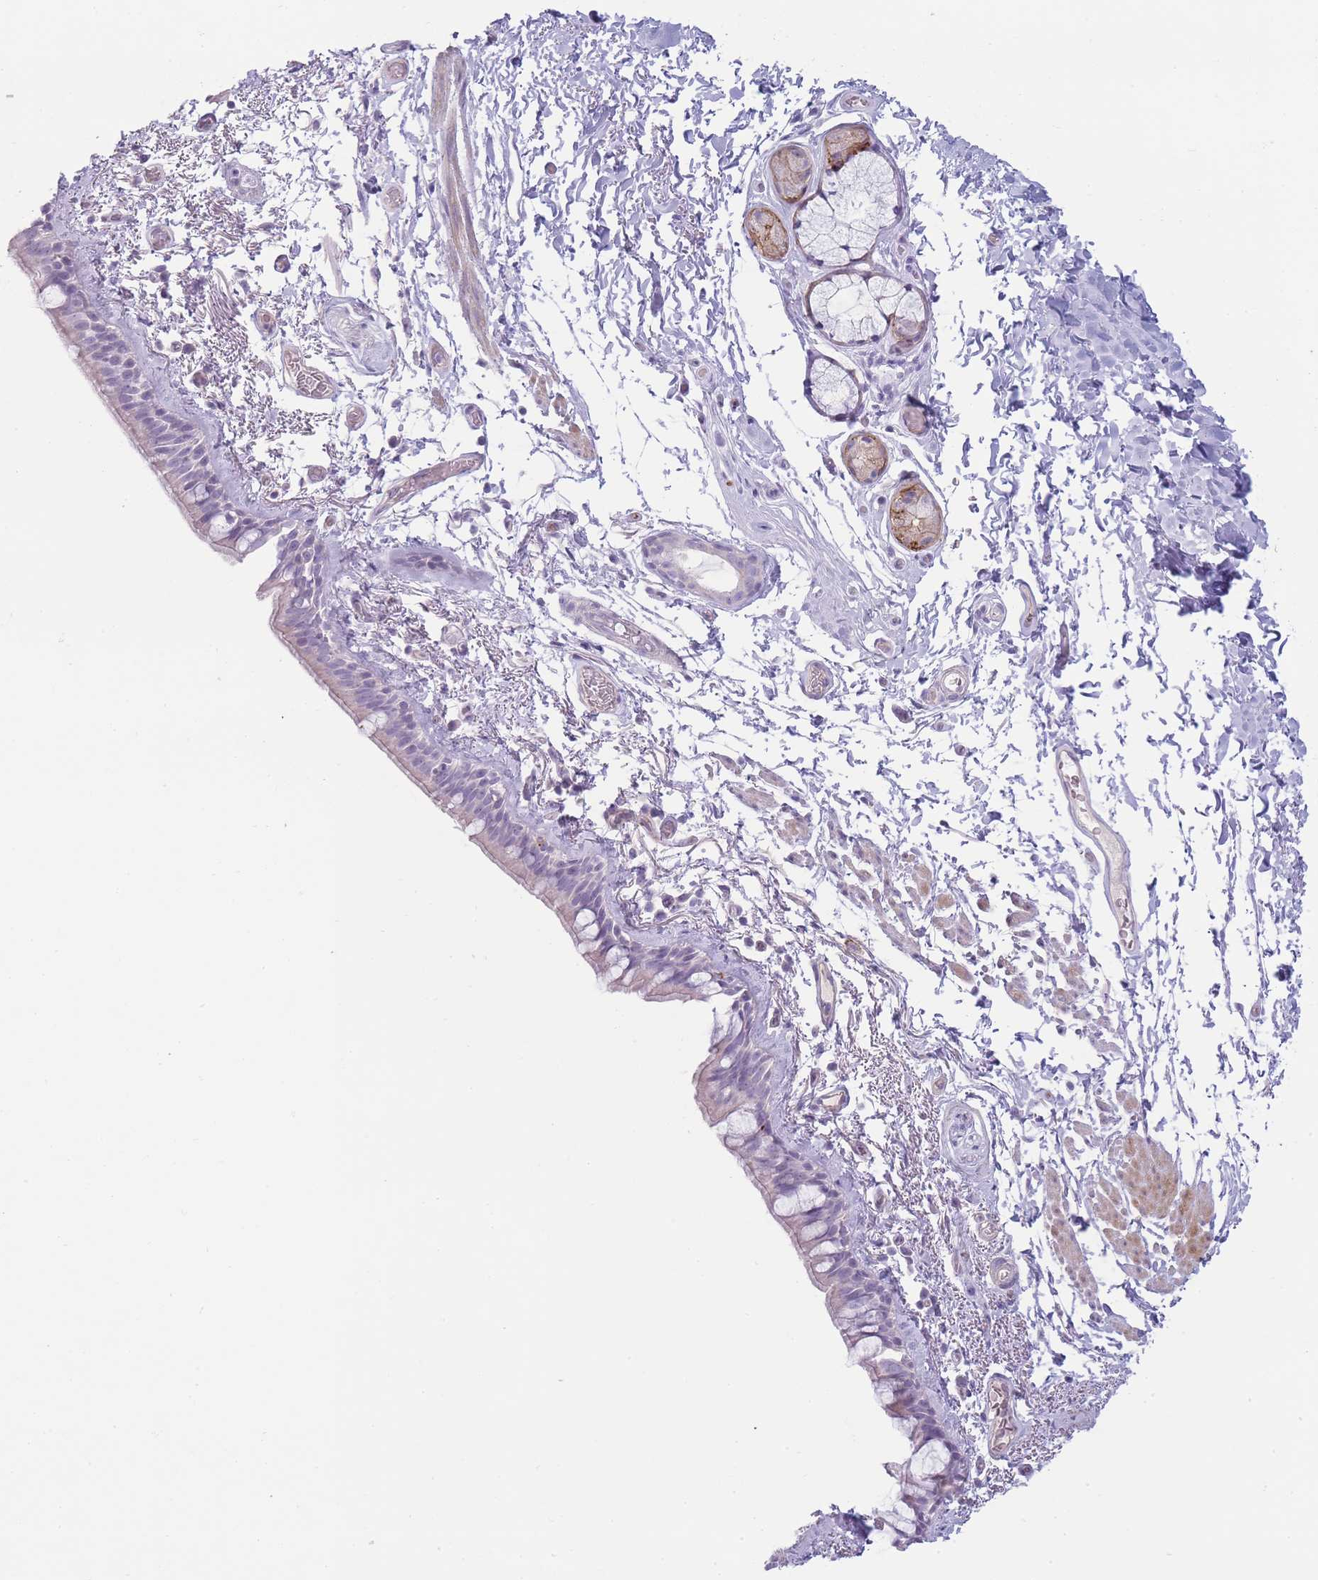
{"staining": {"intensity": "negative", "quantity": "none", "location": "none"}, "tissue": "bronchus", "cell_type": "Respiratory epithelial cells", "image_type": "normal", "snomed": [{"axis": "morphology", "description": "Normal tissue, NOS"}, {"axis": "topography", "description": "Cartilage tissue"}], "caption": "A high-resolution micrograph shows immunohistochemistry staining of benign bronchus, which exhibits no significant expression in respiratory epithelial cells. (Brightfield microscopy of DAB (3,3'-diaminobenzidine) immunohistochemistry (IHC) at high magnification).", "gene": "UTP14A", "patient": {"sex": "male", "age": 63}}